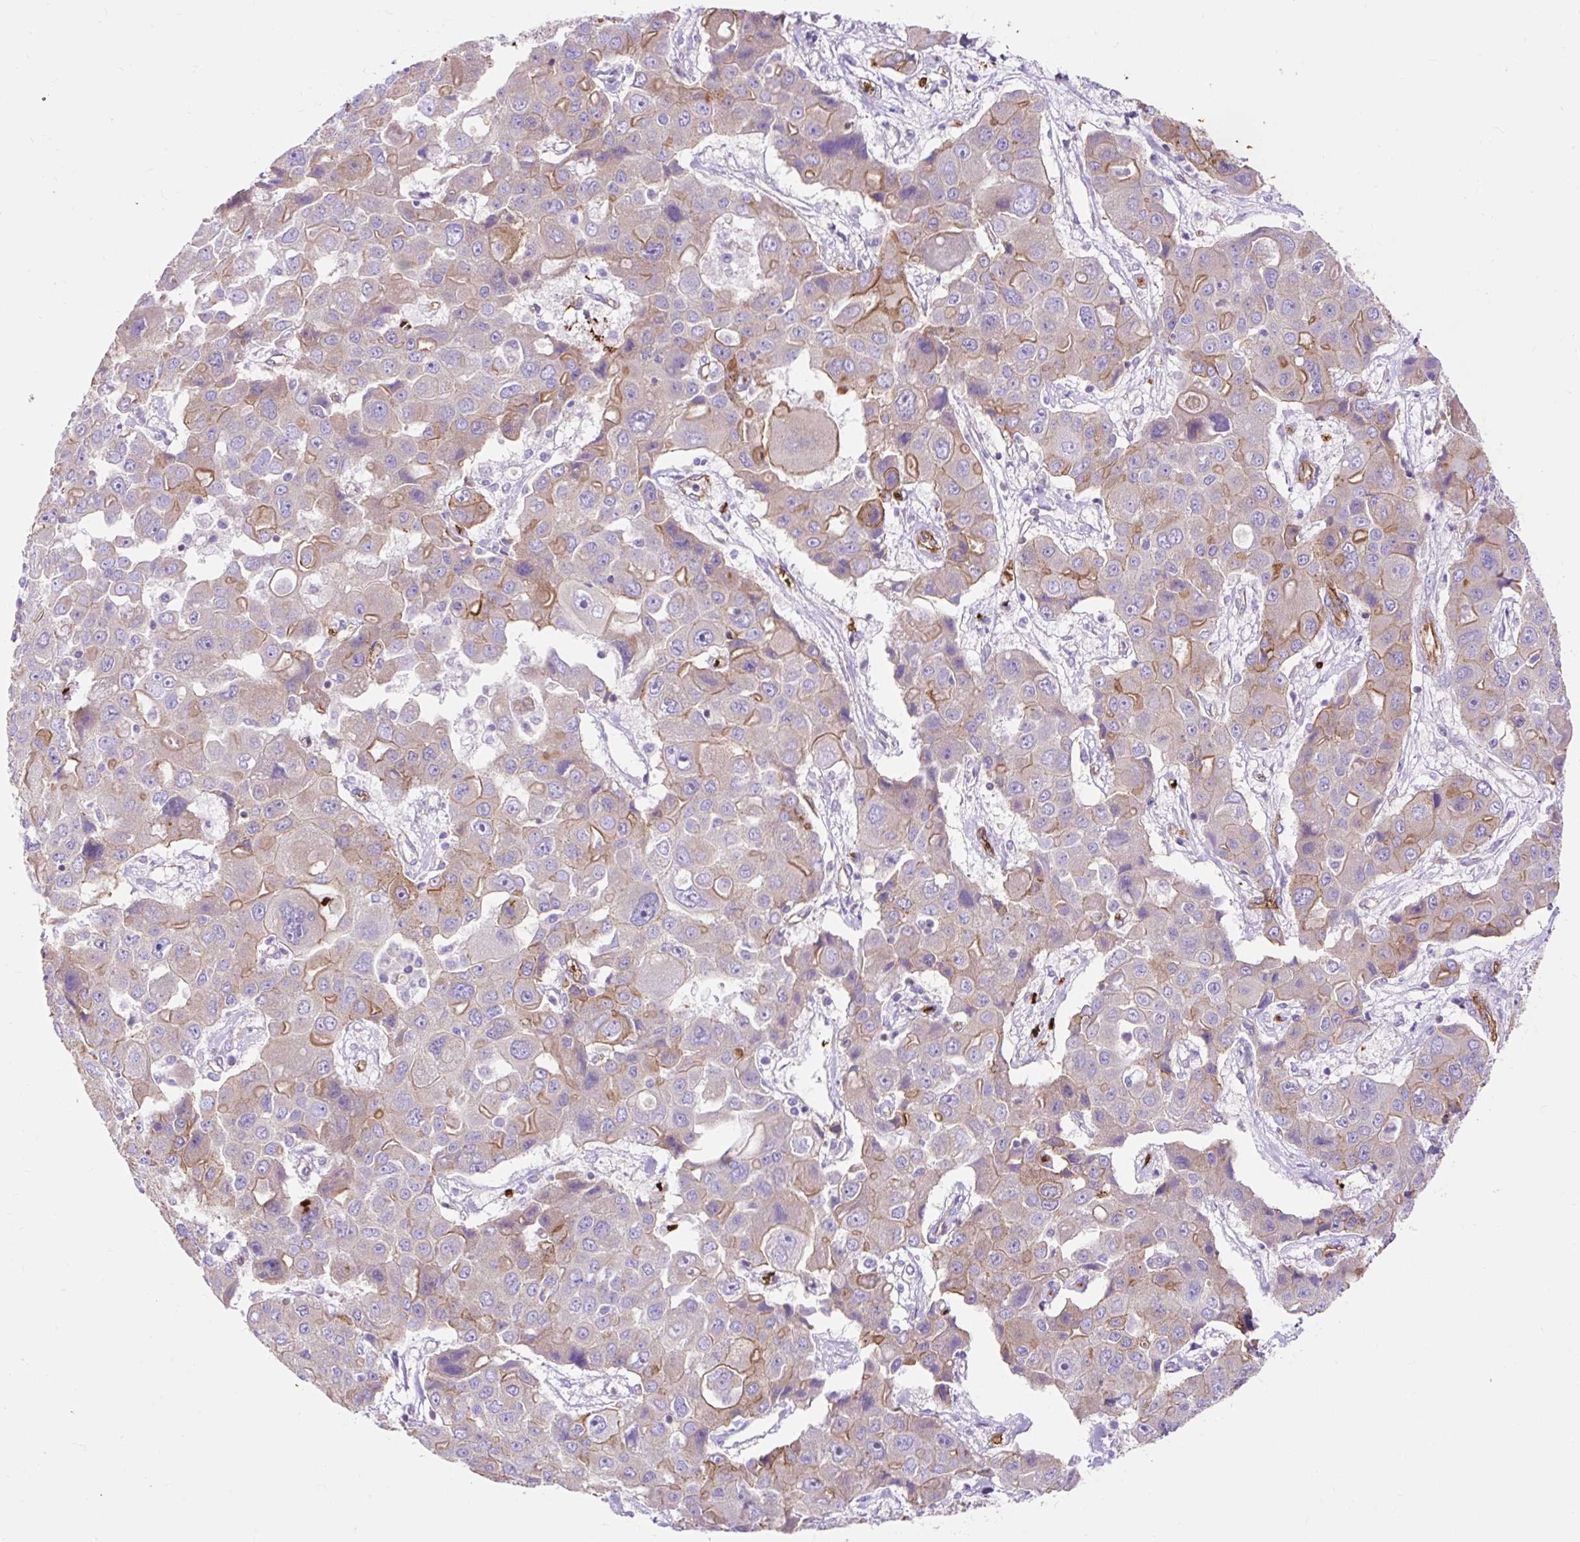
{"staining": {"intensity": "moderate", "quantity": "<25%", "location": "cytoplasmic/membranous"}, "tissue": "liver cancer", "cell_type": "Tumor cells", "image_type": "cancer", "snomed": [{"axis": "morphology", "description": "Cholangiocarcinoma"}, {"axis": "topography", "description": "Liver"}], "caption": "Liver cancer stained with DAB immunohistochemistry demonstrates low levels of moderate cytoplasmic/membranous expression in approximately <25% of tumor cells.", "gene": "HIP1R", "patient": {"sex": "male", "age": 67}}